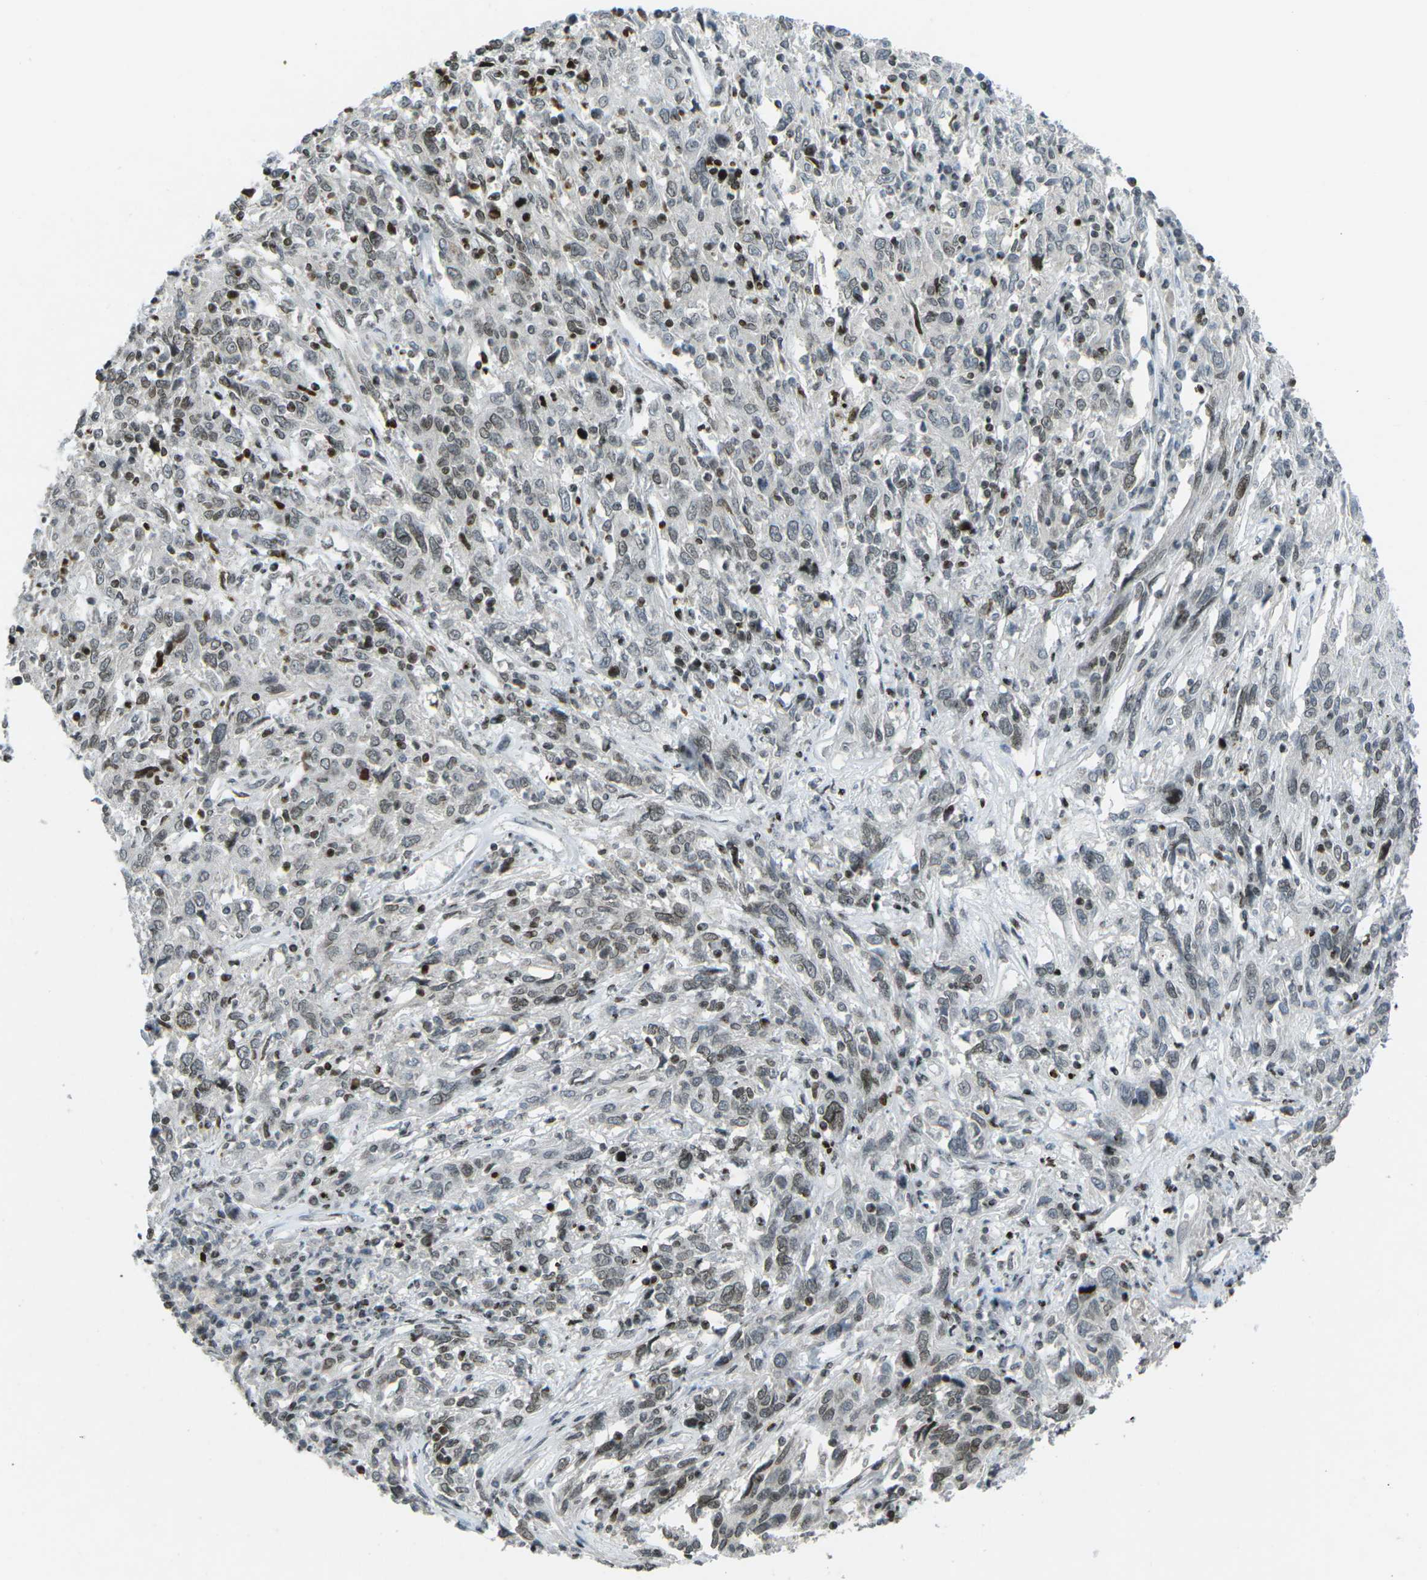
{"staining": {"intensity": "weak", "quantity": "25%-75%", "location": "nuclear"}, "tissue": "cervical cancer", "cell_type": "Tumor cells", "image_type": "cancer", "snomed": [{"axis": "morphology", "description": "Squamous cell carcinoma, NOS"}, {"axis": "topography", "description": "Cervix"}], "caption": "An image of human cervical cancer stained for a protein reveals weak nuclear brown staining in tumor cells. The protein of interest is stained brown, and the nuclei are stained in blue (DAB IHC with brightfield microscopy, high magnification).", "gene": "EME1", "patient": {"sex": "female", "age": 46}}